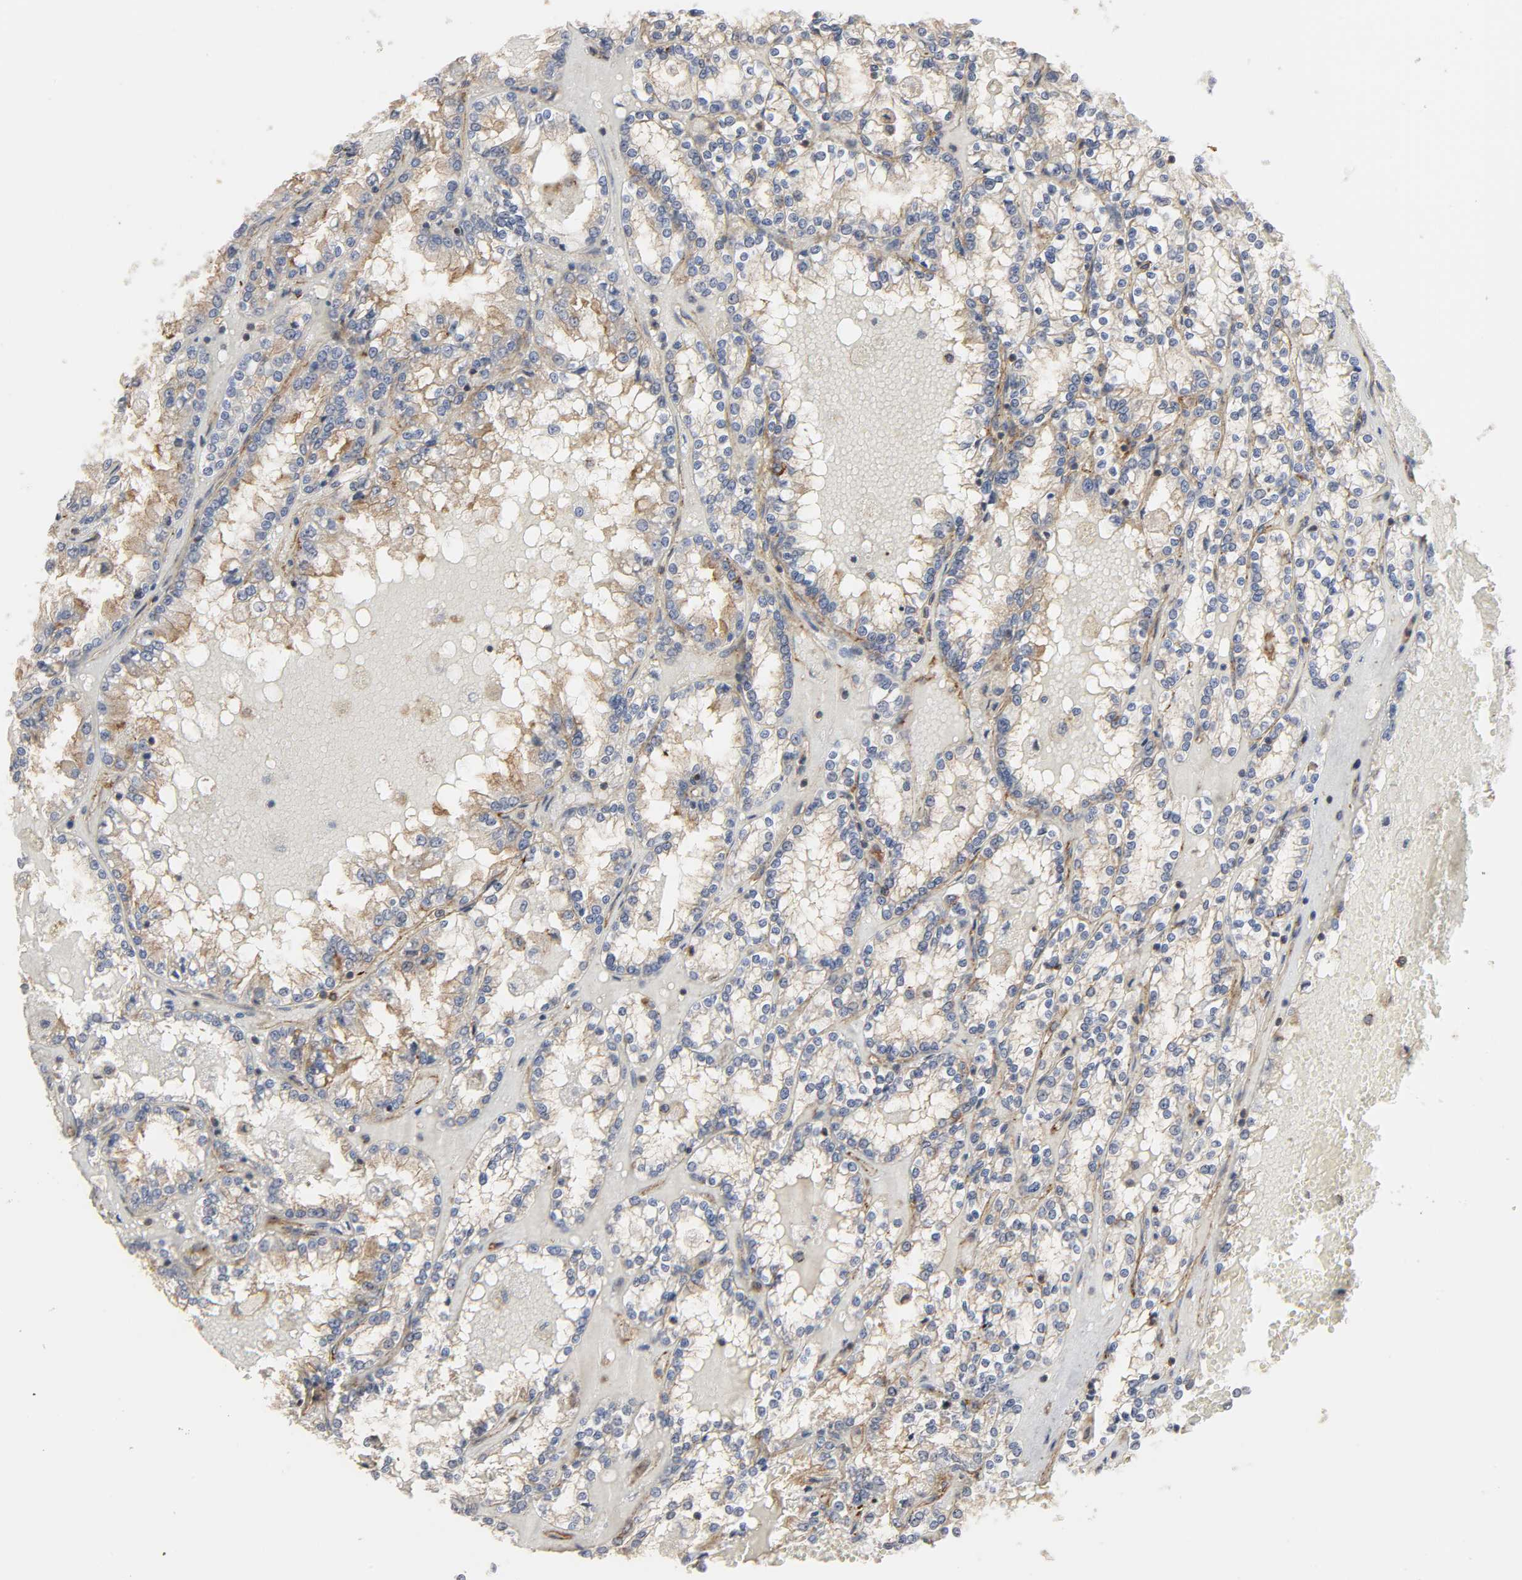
{"staining": {"intensity": "moderate", "quantity": ">75%", "location": "cytoplasmic/membranous"}, "tissue": "renal cancer", "cell_type": "Tumor cells", "image_type": "cancer", "snomed": [{"axis": "morphology", "description": "Adenocarcinoma, NOS"}, {"axis": "topography", "description": "Kidney"}], "caption": "Adenocarcinoma (renal) stained for a protein (brown) displays moderate cytoplasmic/membranous positive expression in approximately >75% of tumor cells.", "gene": "SH3GLB1", "patient": {"sex": "female", "age": 56}}